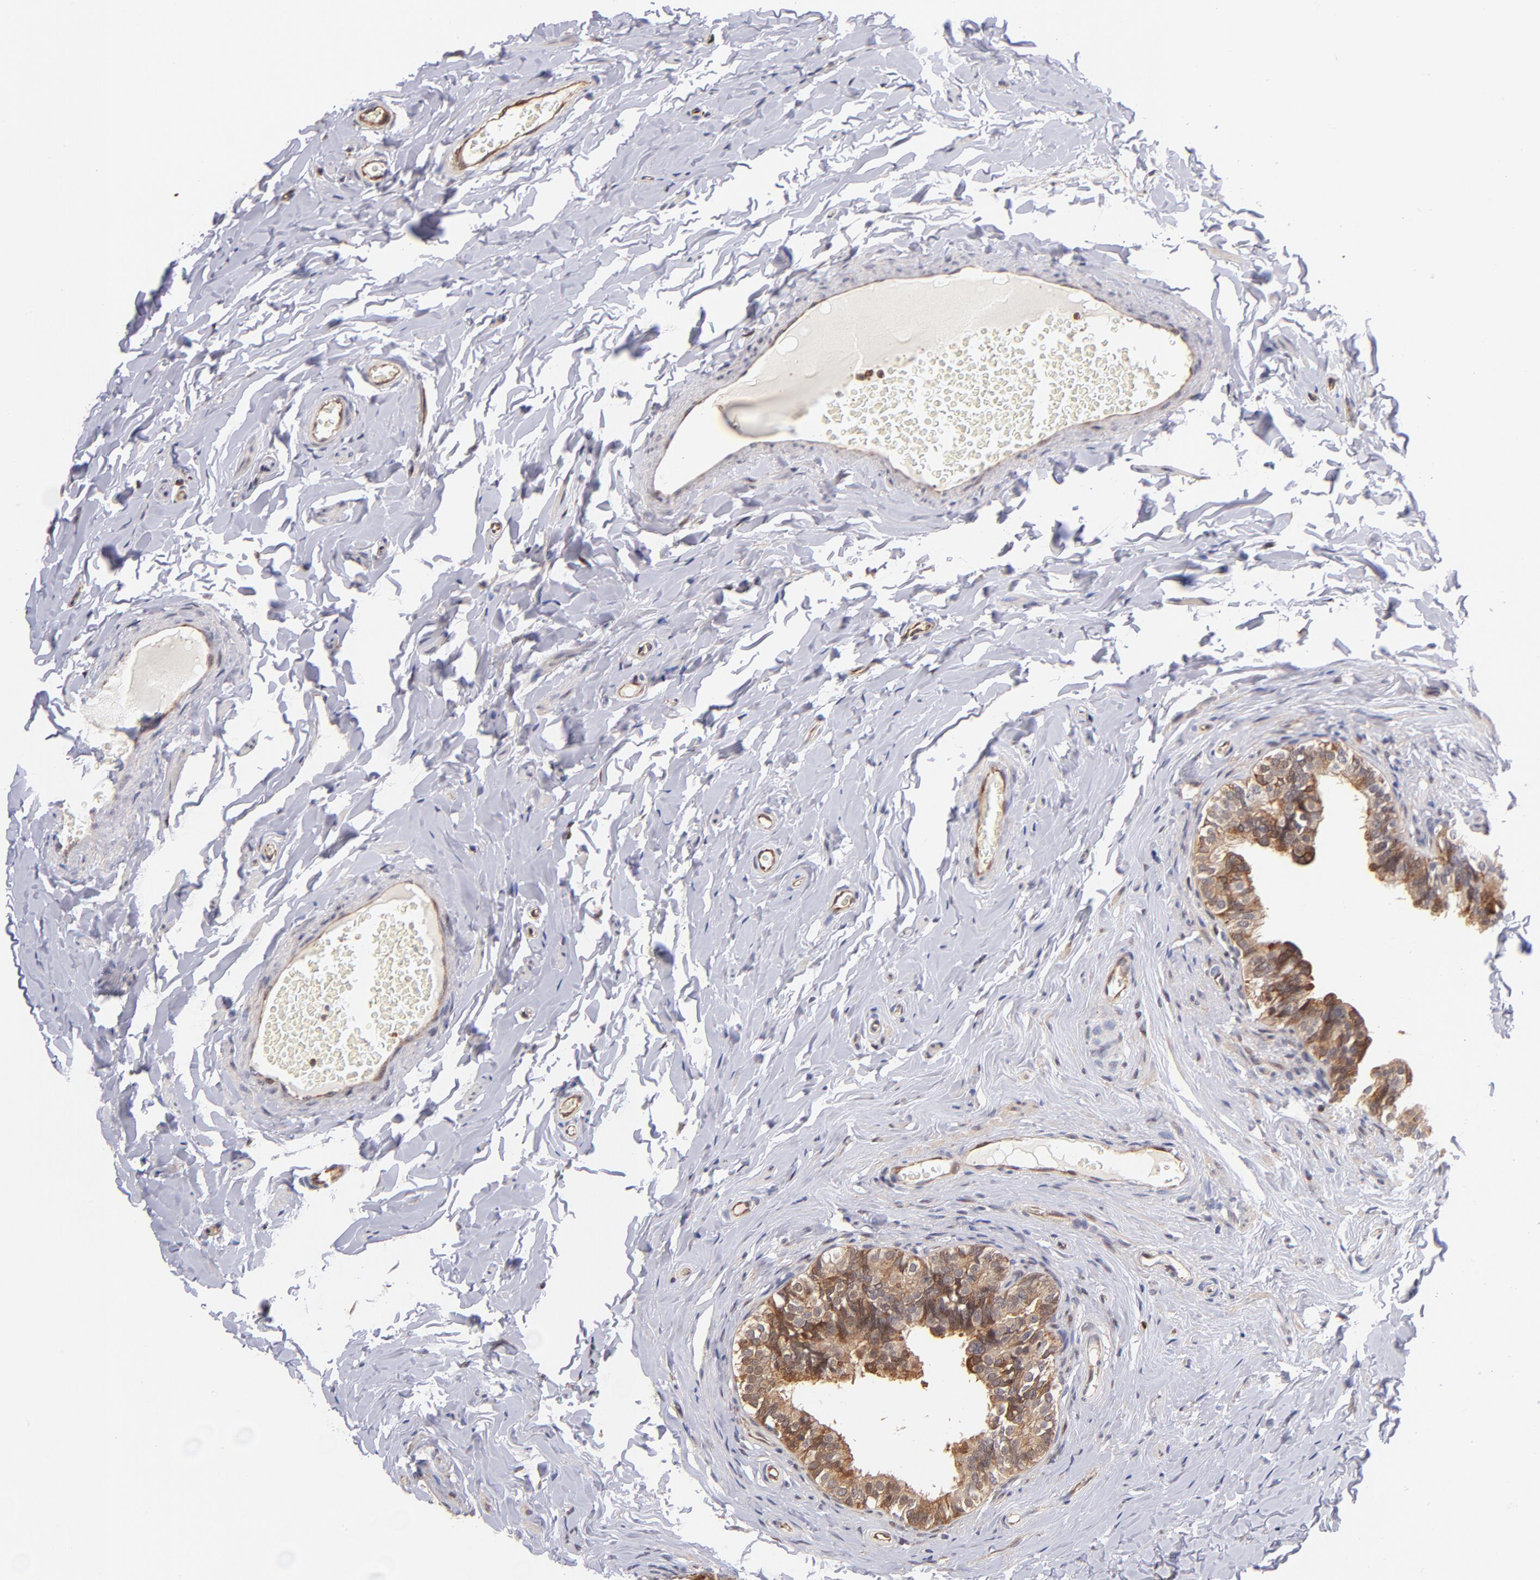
{"staining": {"intensity": "strong", "quantity": ">75%", "location": "cytoplasmic/membranous,nuclear"}, "tissue": "epididymis", "cell_type": "Glandular cells", "image_type": "normal", "snomed": [{"axis": "morphology", "description": "Normal tissue, NOS"}, {"axis": "topography", "description": "Soft tissue"}, {"axis": "topography", "description": "Epididymis"}], "caption": "DAB immunohistochemical staining of unremarkable human epididymis displays strong cytoplasmic/membranous,nuclear protein staining in approximately >75% of glandular cells.", "gene": "YWHAB", "patient": {"sex": "male", "age": 26}}